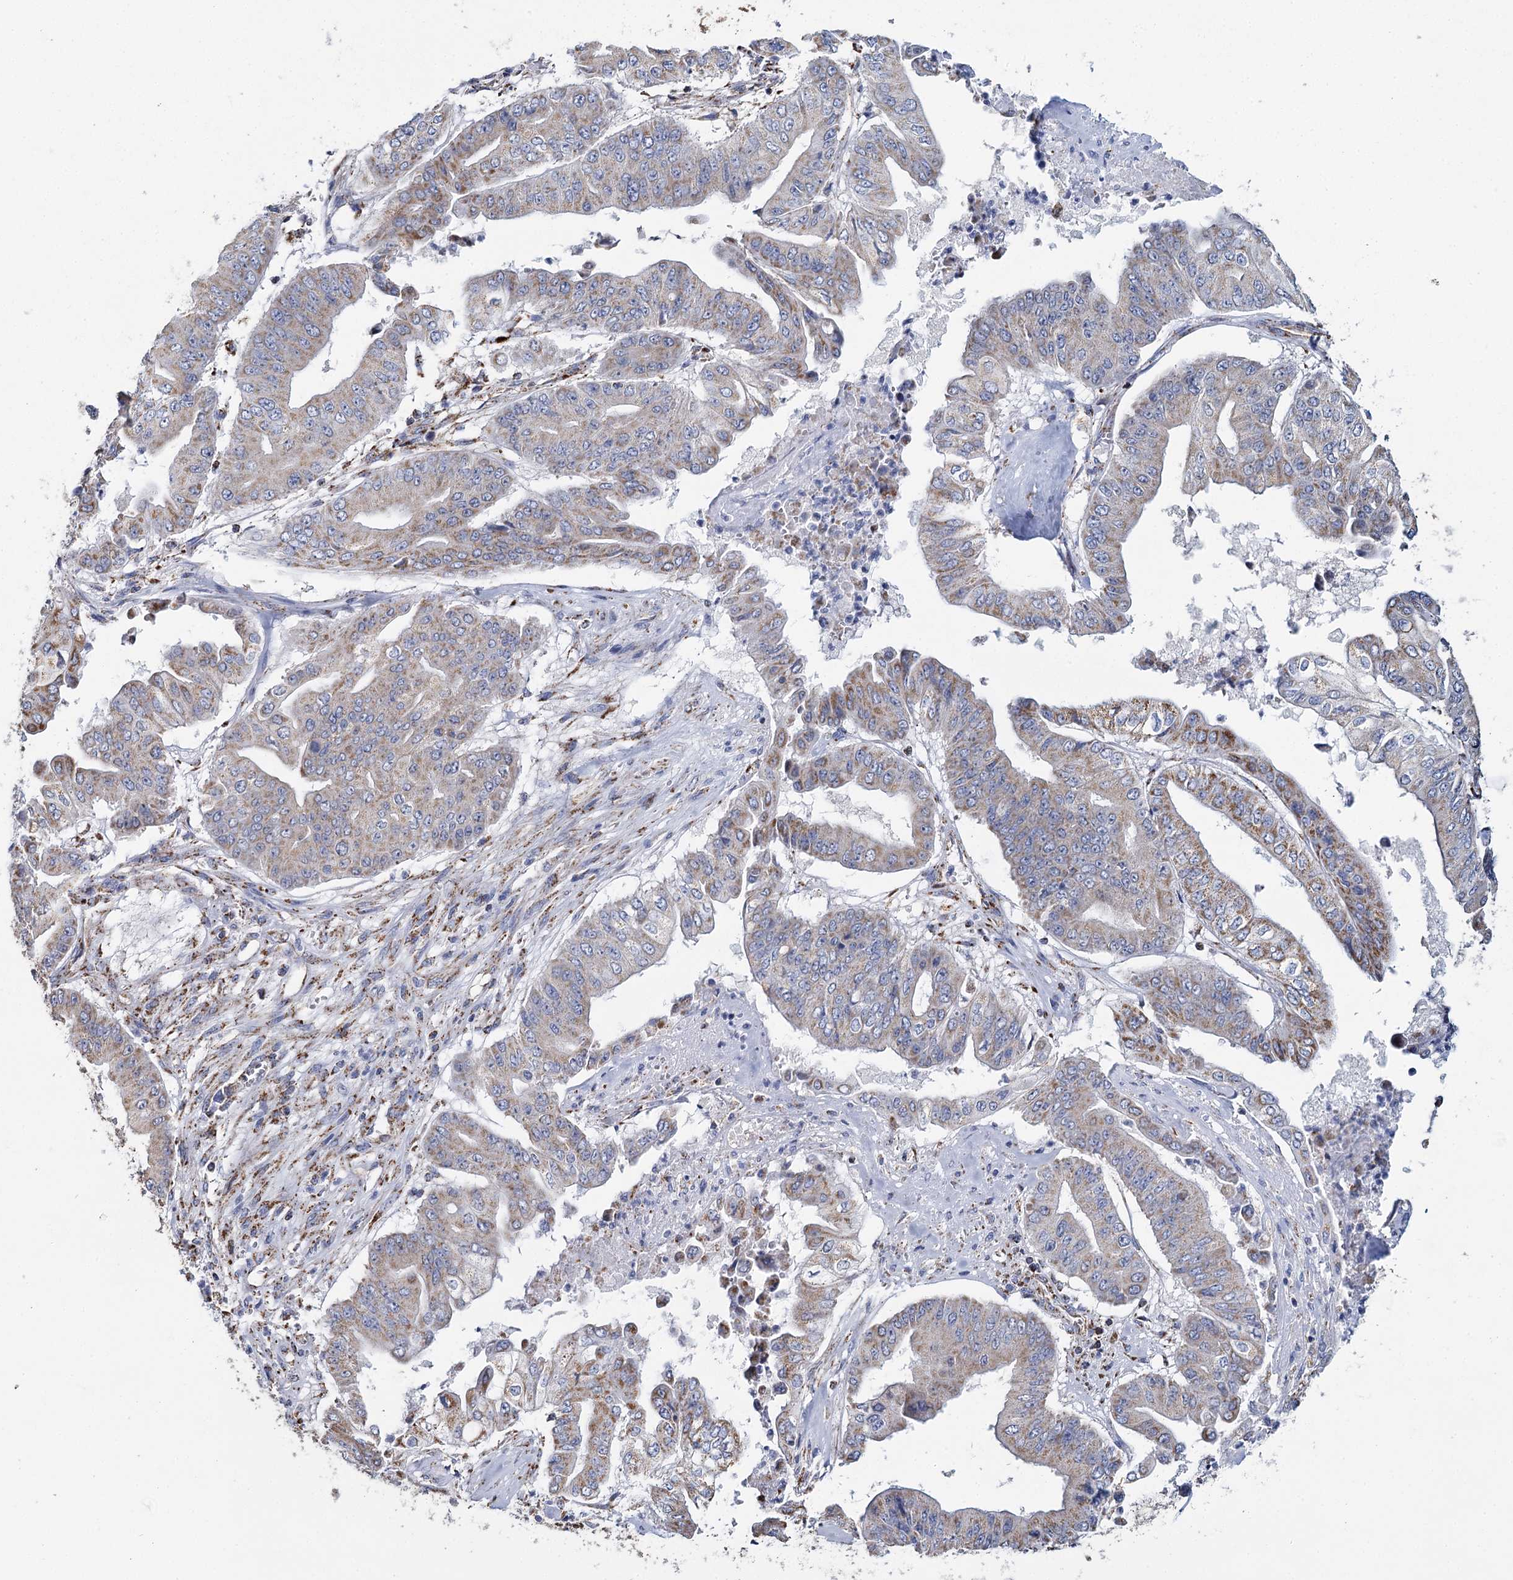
{"staining": {"intensity": "moderate", "quantity": "25%-75%", "location": "cytoplasmic/membranous"}, "tissue": "pancreatic cancer", "cell_type": "Tumor cells", "image_type": "cancer", "snomed": [{"axis": "morphology", "description": "Adenocarcinoma, NOS"}, {"axis": "topography", "description": "Pancreas"}], "caption": "IHC (DAB) staining of human pancreatic cancer shows moderate cytoplasmic/membranous protein staining in about 25%-75% of tumor cells. The staining is performed using DAB (3,3'-diaminobenzidine) brown chromogen to label protein expression. The nuclei are counter-stained blue using hematoxylin.", "gene": "MRPL44", "patient": {"sex": "female", "age": 77}}